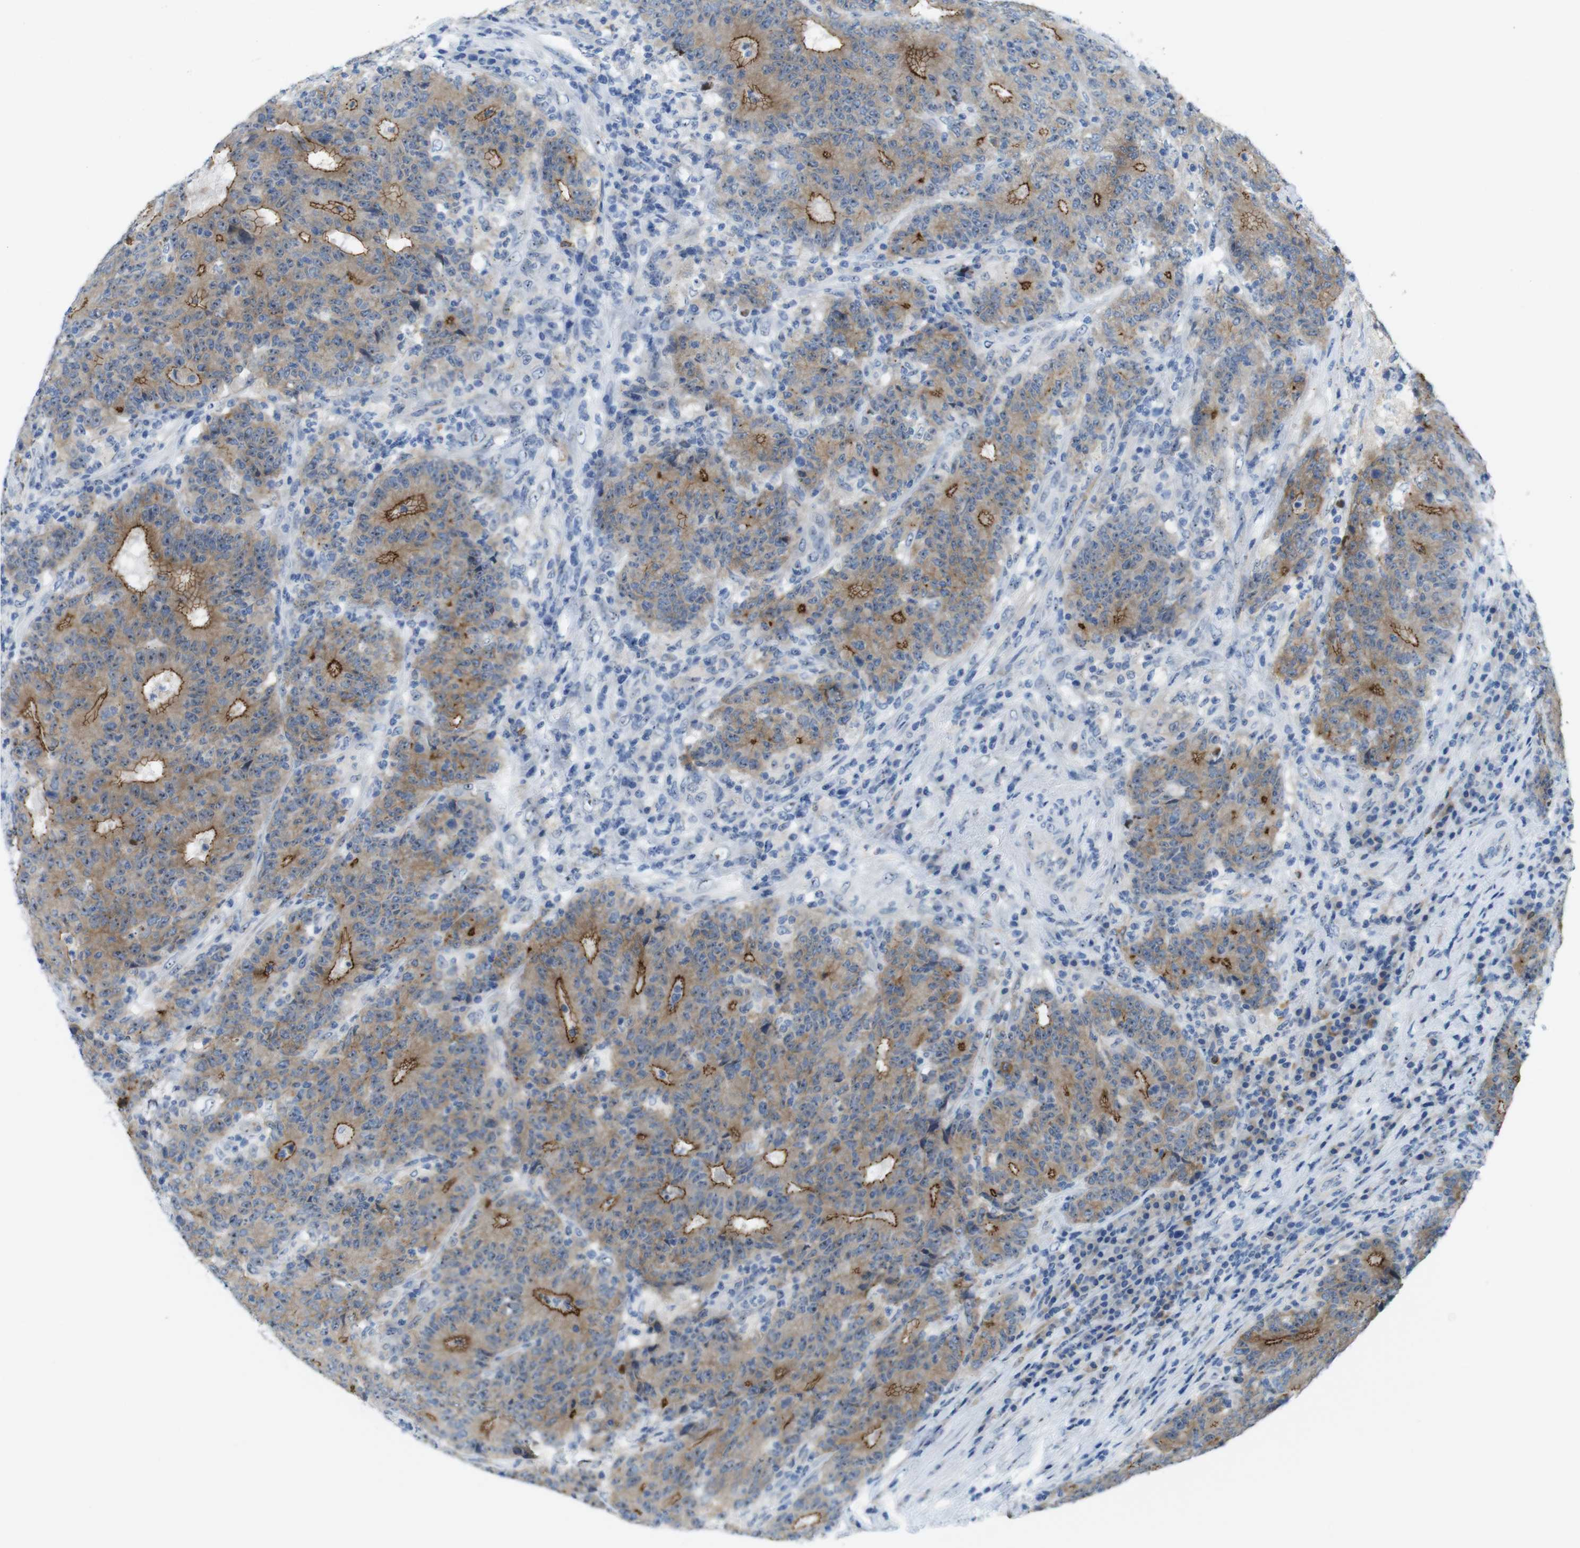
{"staining": {"intensity": "moderate", "quantity": "25%-75%", "location": "cytoplasmic/membranous"}, "tissue": "colorectal cancer", "cell_type": "Tumor cells", "image_type": "cancer", "snomed": [{"axis": "morphology", "description": "Normal tissue, NOS"}, {"axis": "morphology", "description": "Adenocarcinoma, NOS"}, {"axis": "topography", "description": "Colon"}], "caption": "This is a histology image of immunohistochemistry (IHC) staining of adenocarcinoma (colorectal), which shows moderate positivity in the cytoplasmic/membranous of tumor cells.", "gene": "TJP3", "patient": {"sex": "female", "age": 75}}